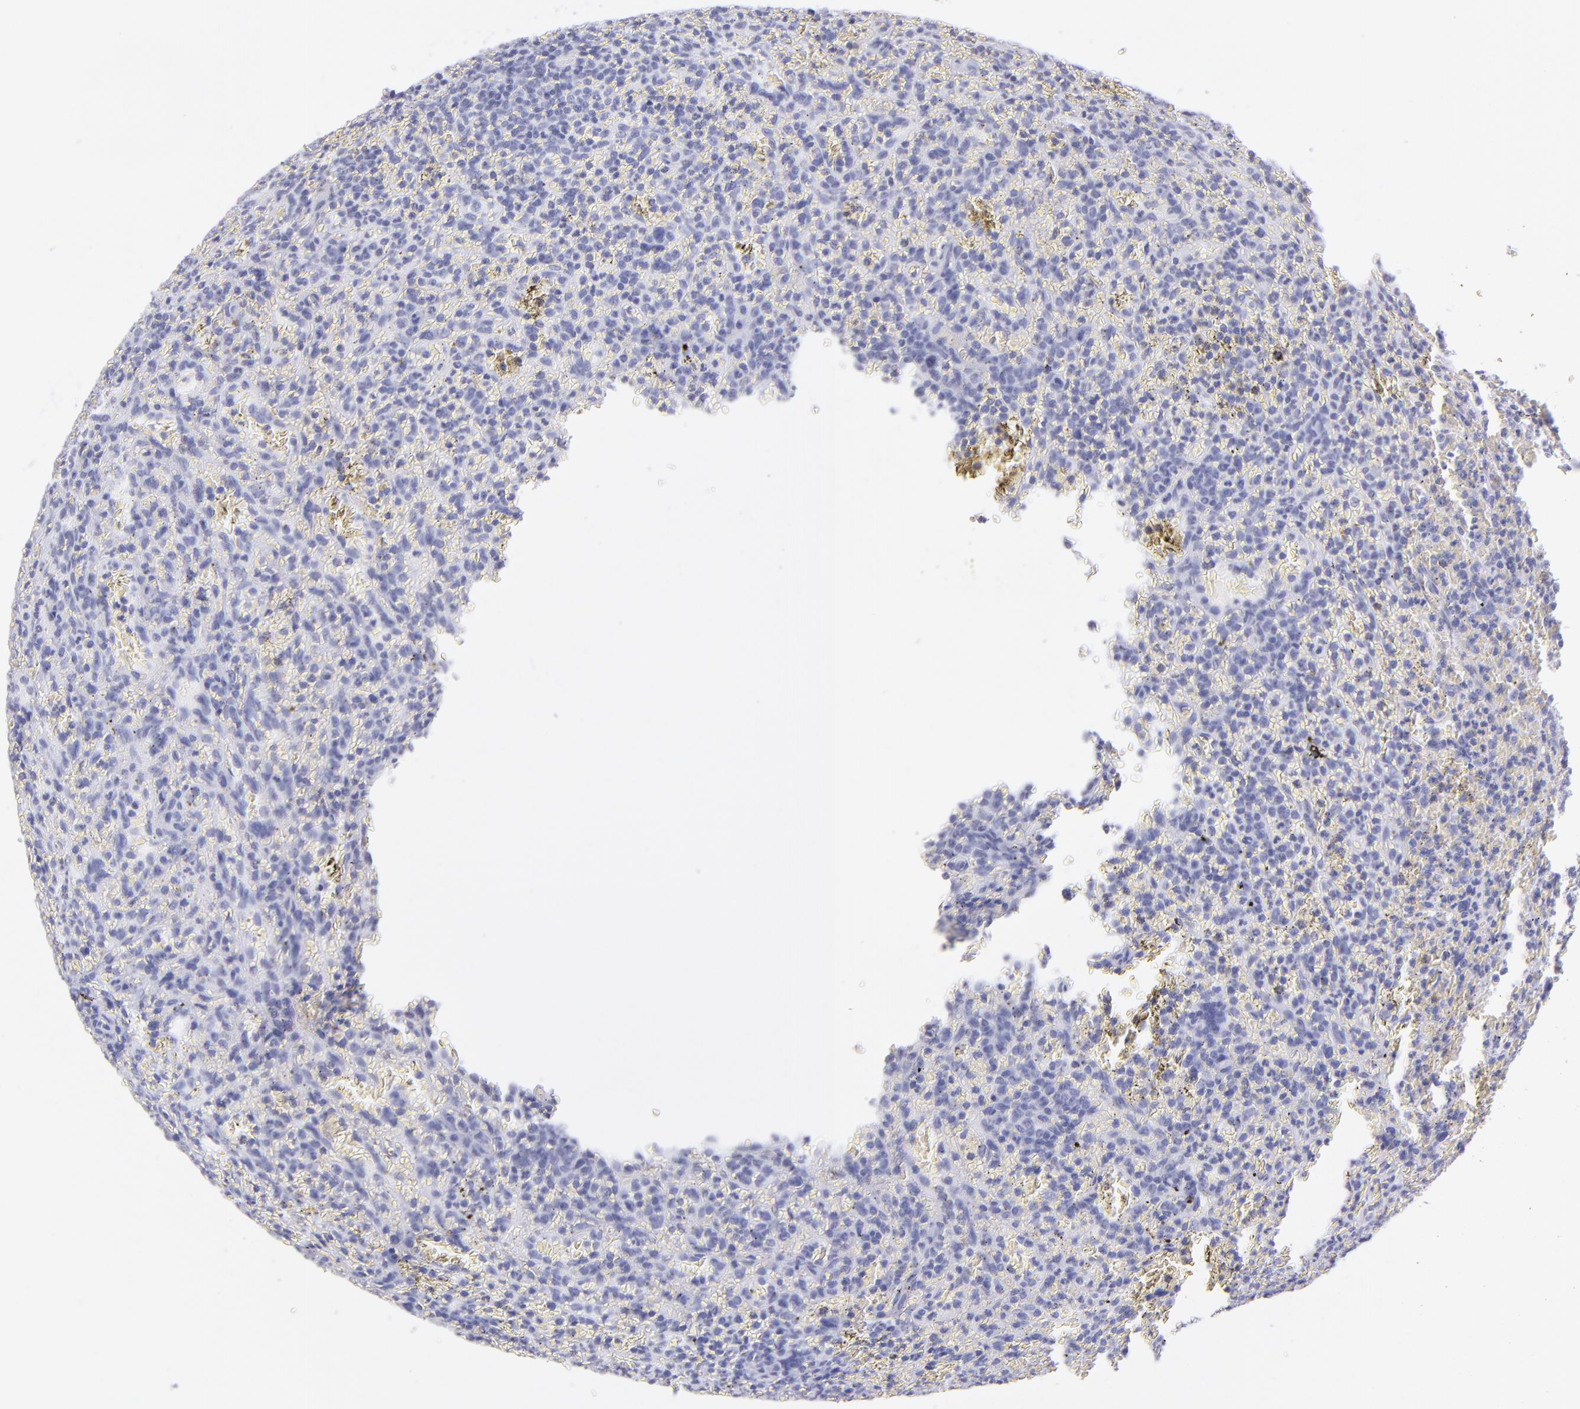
{"staining": {"intensity": "negative", "quantity": "none", "location": "none"}, "tissue": "lymphoma", "cell_type": "Tumor cells", "image_type": "cancer", "snomed": [{"axis": "morphology", "description": "Malignant lymphoma, non-Hodgkin's type, Low grade"}, {"axis": "topography", "description": "Spleen"}], "caption": "IHC histopathology image of neoplastic tissue: human low-grade malignant lymphoma, non-Hodgkin's type stained with DAB (3,3'-diaminobenzidine) displays no significant protein staining in tumor cells. (Stains: DAB immunohistochemistry with hematoxylin counter stain, Microscopy: brightfield microscopy at high magnification).", "gene": "PRPH", "patient": {"sex": "female", "age": 64}}